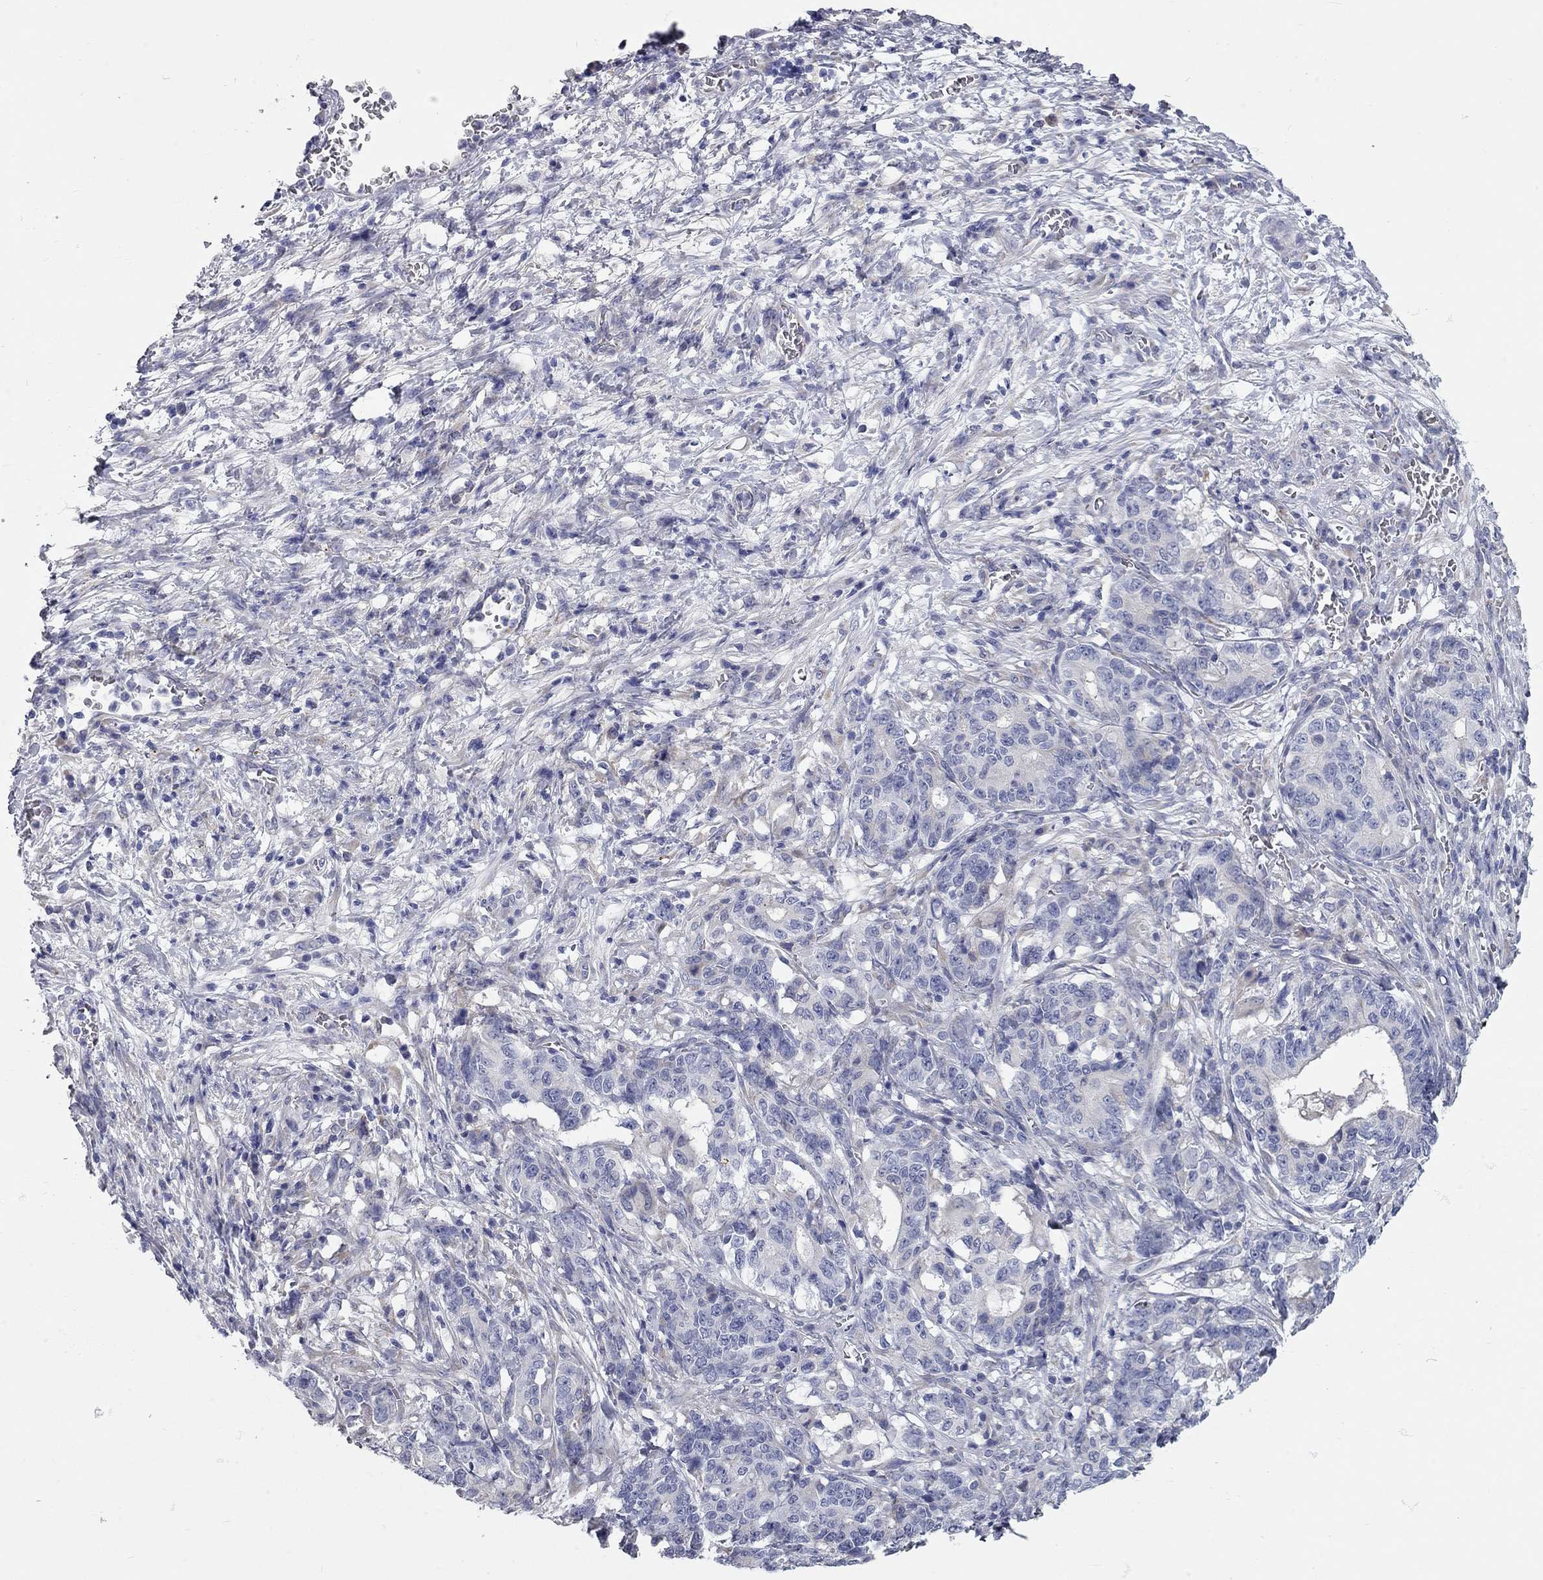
{"staining": {"intensity": "negative", "quantity": "none", "location": "none"}, "tissue": "stomach cancer", "cell_type": "Tumor cells", "image_type": "cancer", "snomed": [{"axis": "morphology", "description": "Normal tissue, NOS"}, {"axis": "morphology", "description": "Adenocarcinoma, NOS"}, {"axis": "topography", "description": "Stomach"}], "caption": "Photomicrograph shows no significant protein staining in tumor cells of stomach adenocarcinoma.", "gene": "XAGE2", "patient": {"sex": "female", "age": 64}}